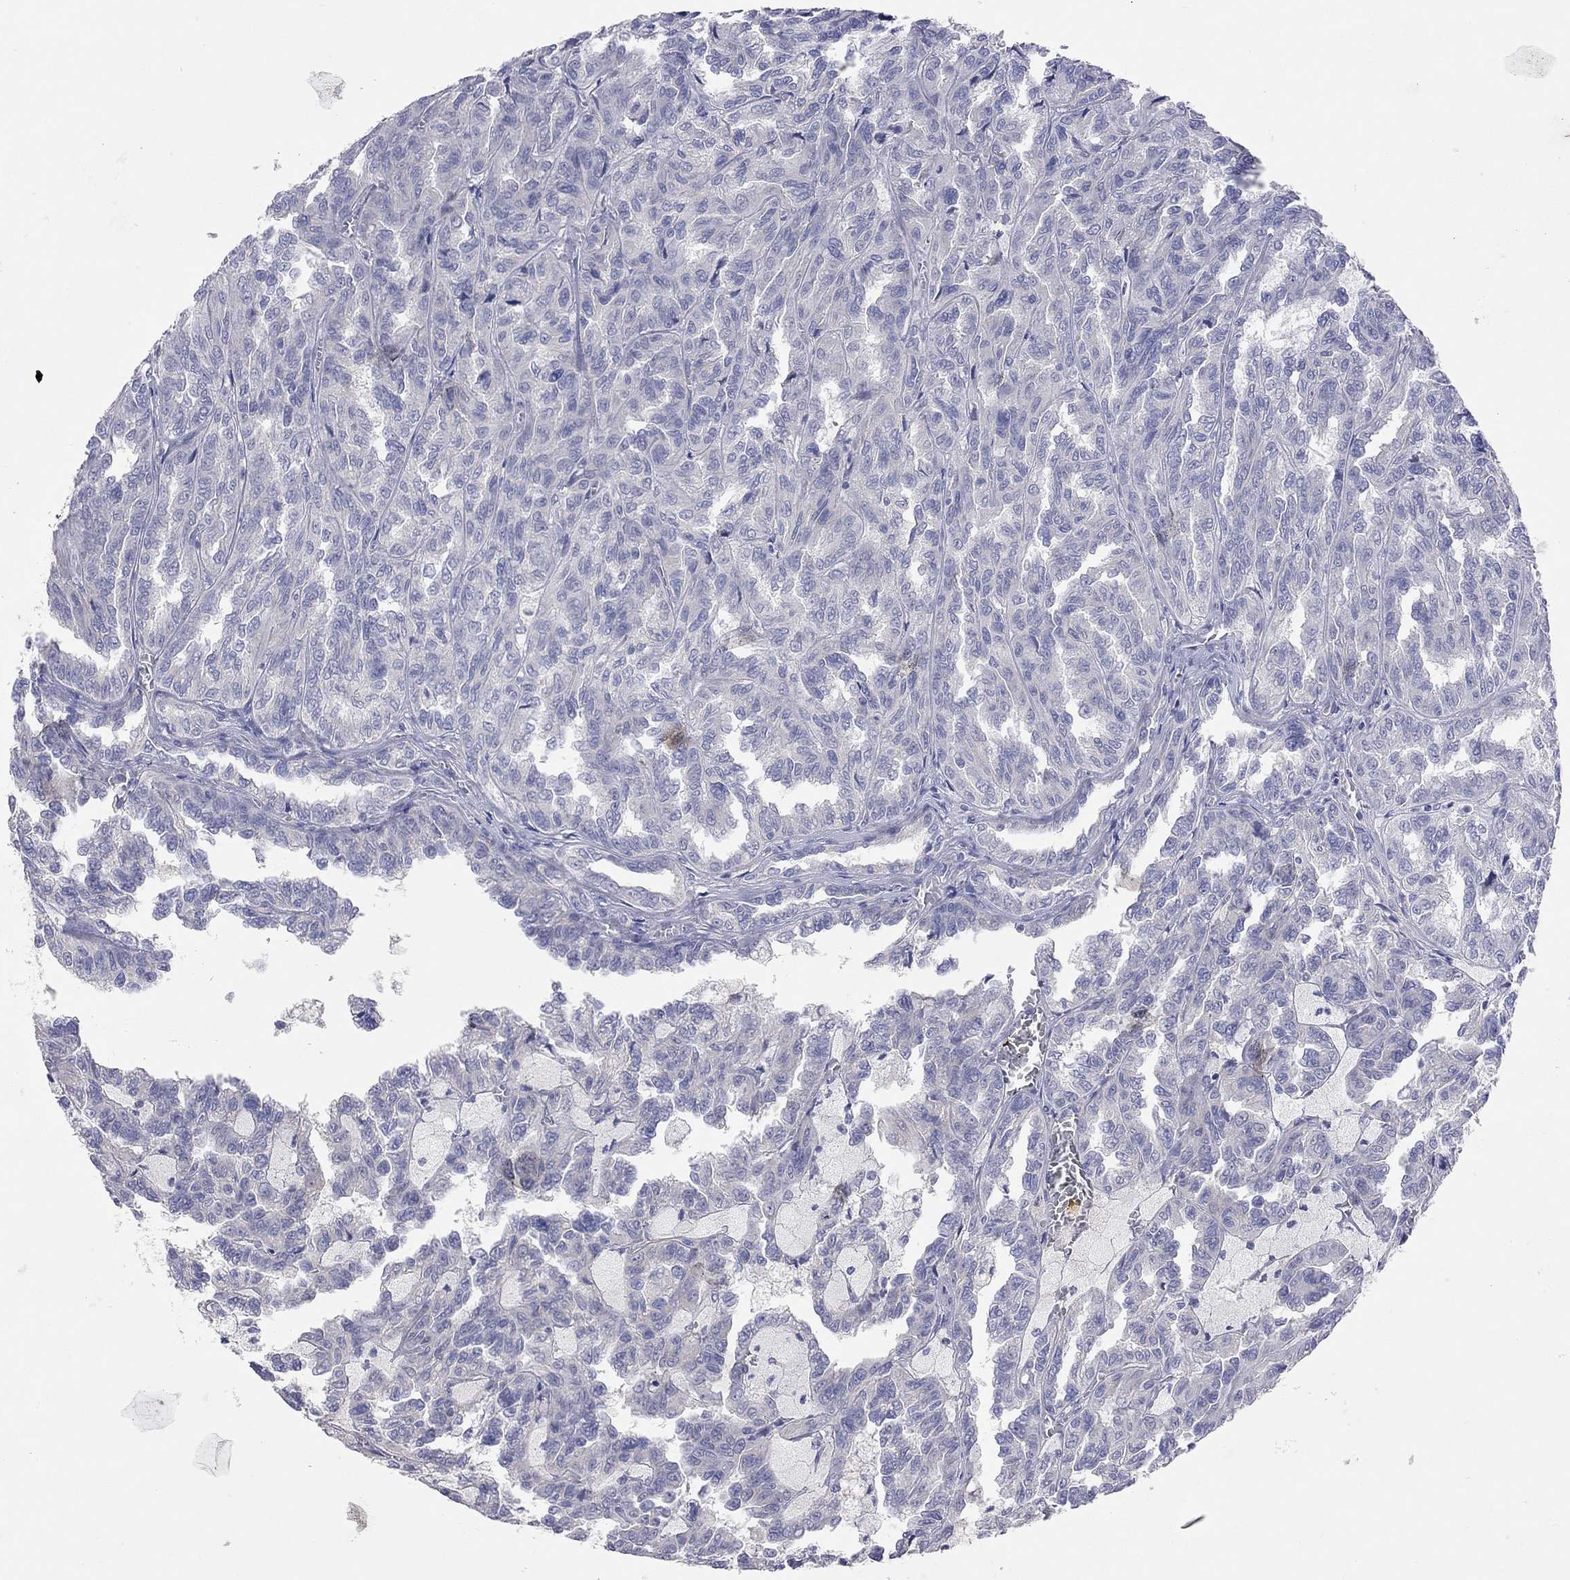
{"staining": {"intensity": "negative", "quantity": "none", "location": "none"}, "tissue": "renal cancer", "cell_type": "Tumor cells", "image_type": "cancer", "snomed": [{"axis": "morphology", "description": "Adenocarcinoma, NOS"}, {"axis": "topography", "description": "Kidney"}], "caption": "Renal cancer (adenocarcinoma) was stained to show a protein in brown. There is no significant staining in tumor cells. Nuclei are stained in blue.", "gene": "KCNB1", "patient": {"sex": "male", "age": 79}}